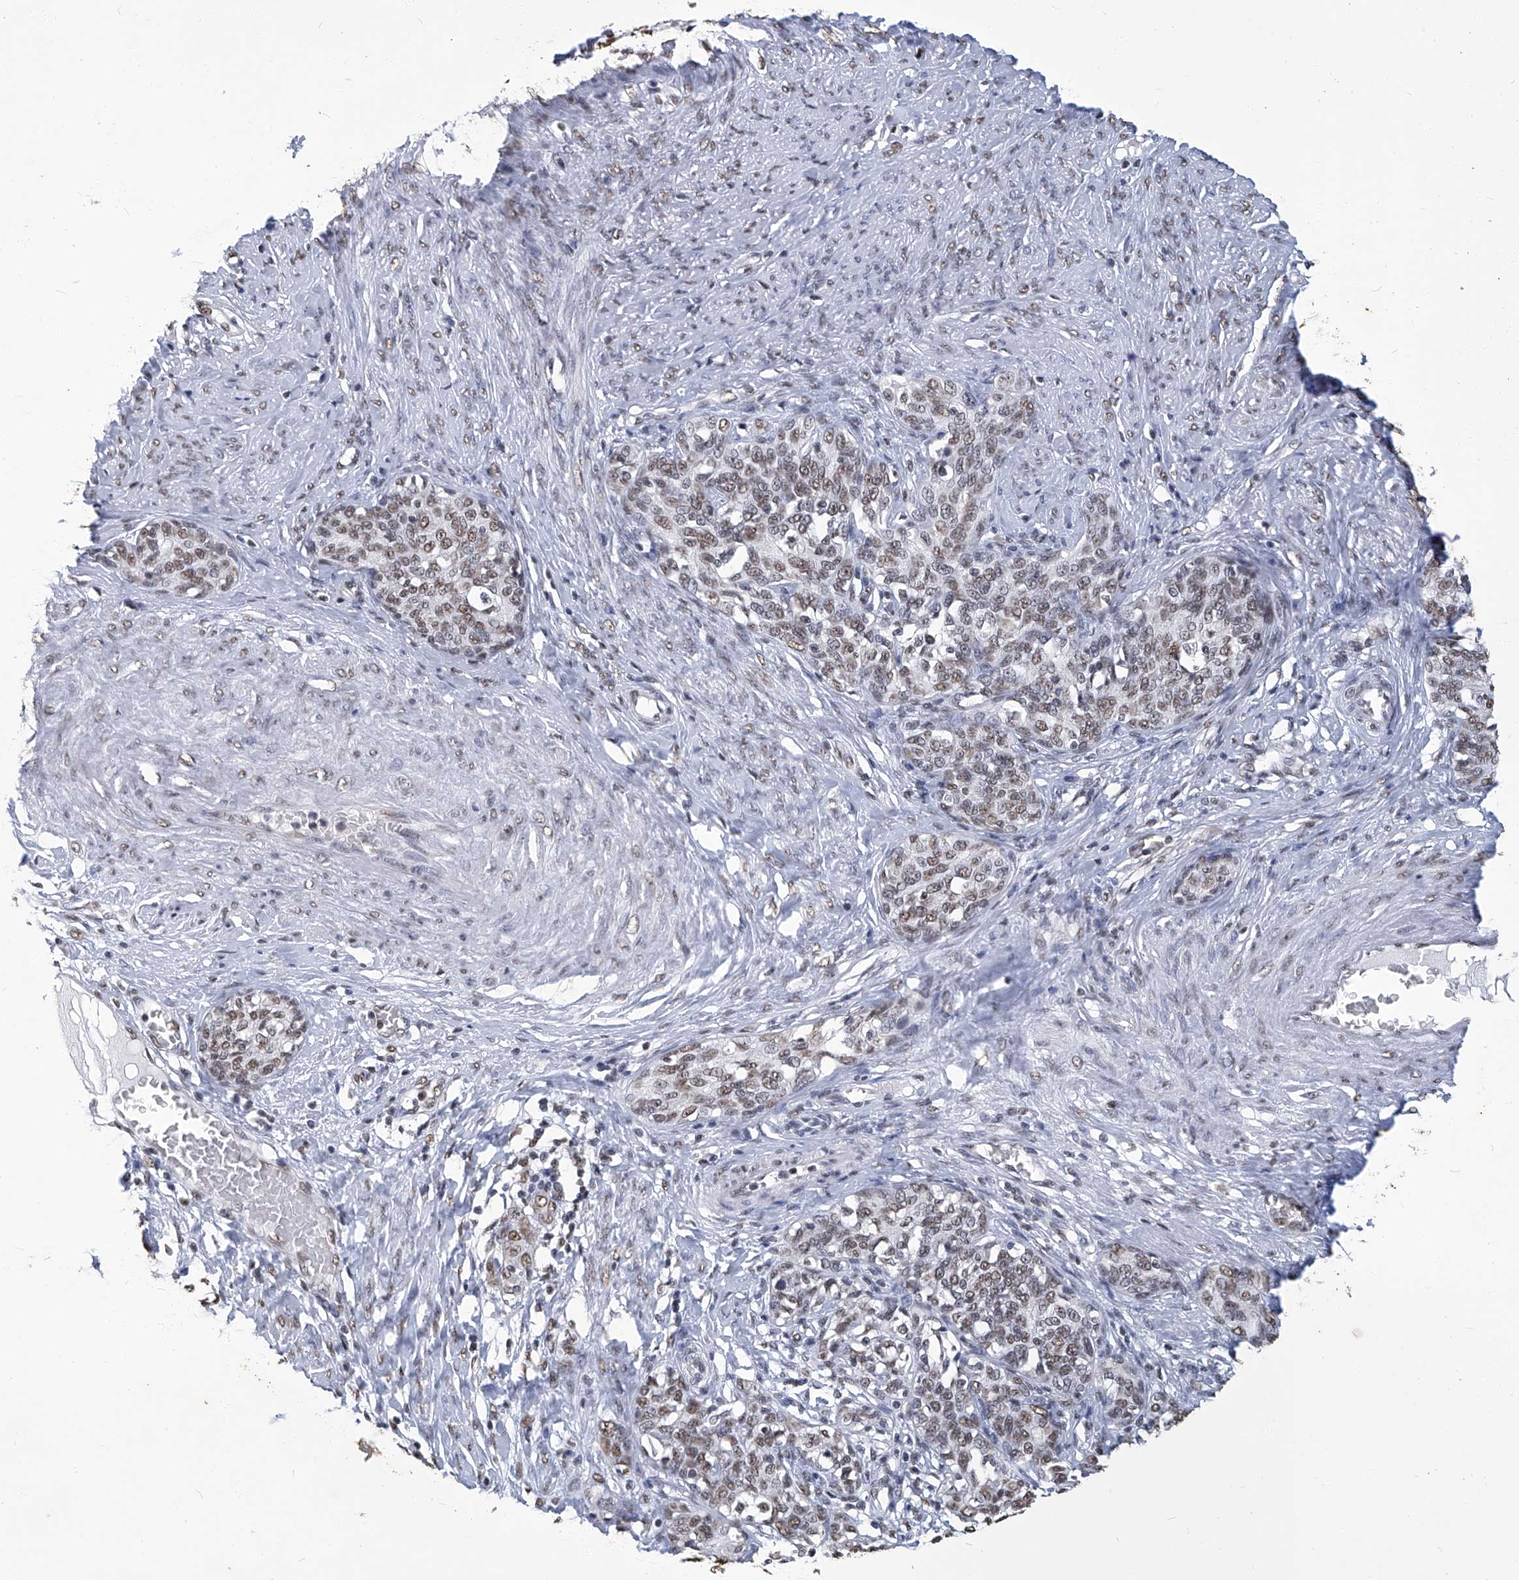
{"staining": {"intensity": "moderate", "quantity": ">75%", "location": "nuclear"}, "tissue": "cervical cancer", "cell_type": "Tumor cells", "image_type": "cancer", "snomed": [{"axis": "morphology", "description": "Squamous cell carcinoma, NOS"}, {"axis": "morphology", "description": "Adenocarcinoma, NOS"}, {"axis": "topography", "description": "Cervix"}], "caption": "This image exhibits immunohistochemistry staining of cervical cancer, with medium moderate nuclear expression in approximately >75% of tumor cells.", "gene": "HBP1", "patient": {"sex": "female", "age": 52}}